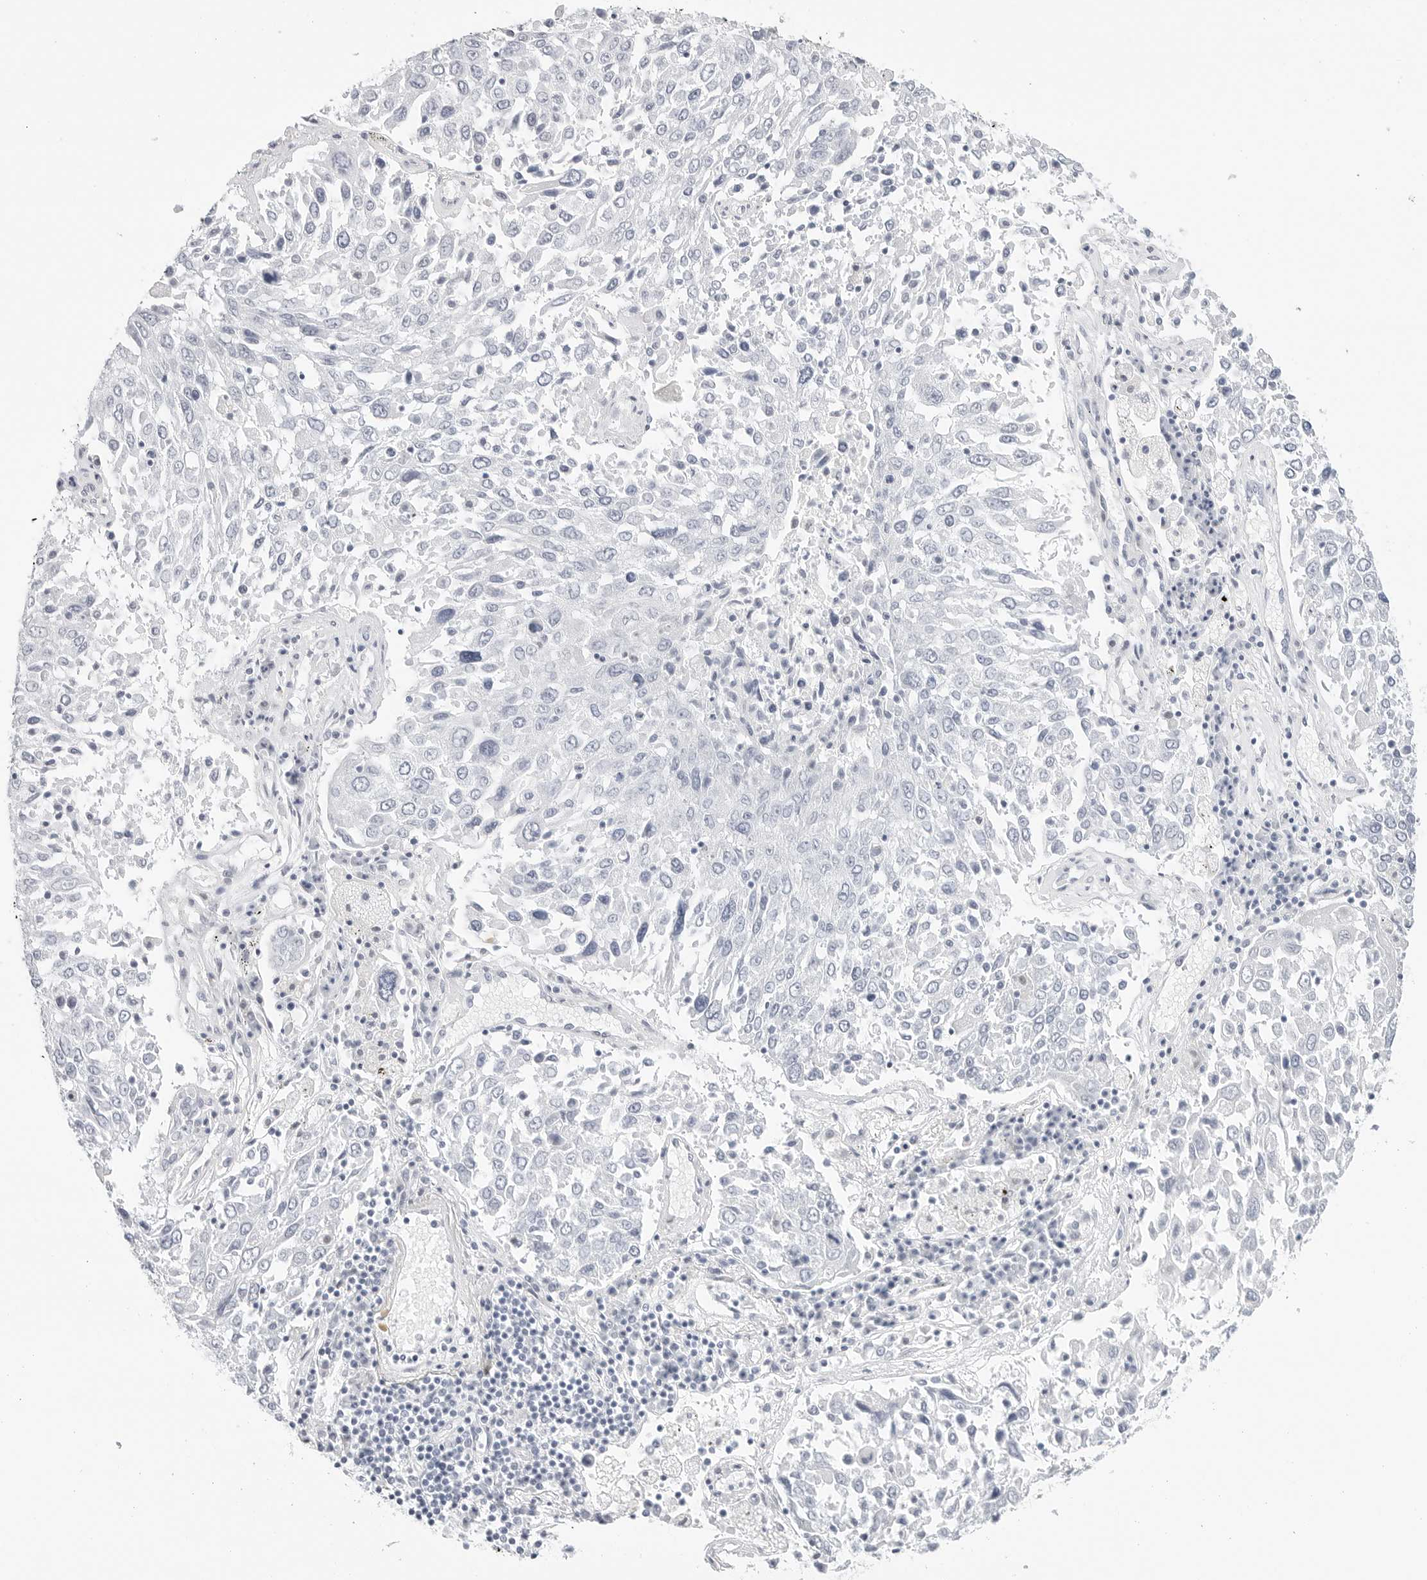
{"staining": {"intensity": "negative", "quantity": "none", "location": "none"}, "tissue": "lung cancer", "cell_type": "Tumor cells", "image_type": "cancer", "snomed": [{"axis": "morphology", "description": "Squamous cell carcinoma, NOS"}, {"axis": "topography", "description": "Lung"}], "caption": "Tumor cells are negative for protein expression in human lung cancer (squamous cell carcinoma). Brightfield microscopy of immunohistochemistry (IHC) stained with DAB (3,3'-diaminobenzidine) (brown) and hematoxylin (blue), captured at high magnification.", "gene": "HMGCS2", "patient": {"sex": "male", "age": 65}}